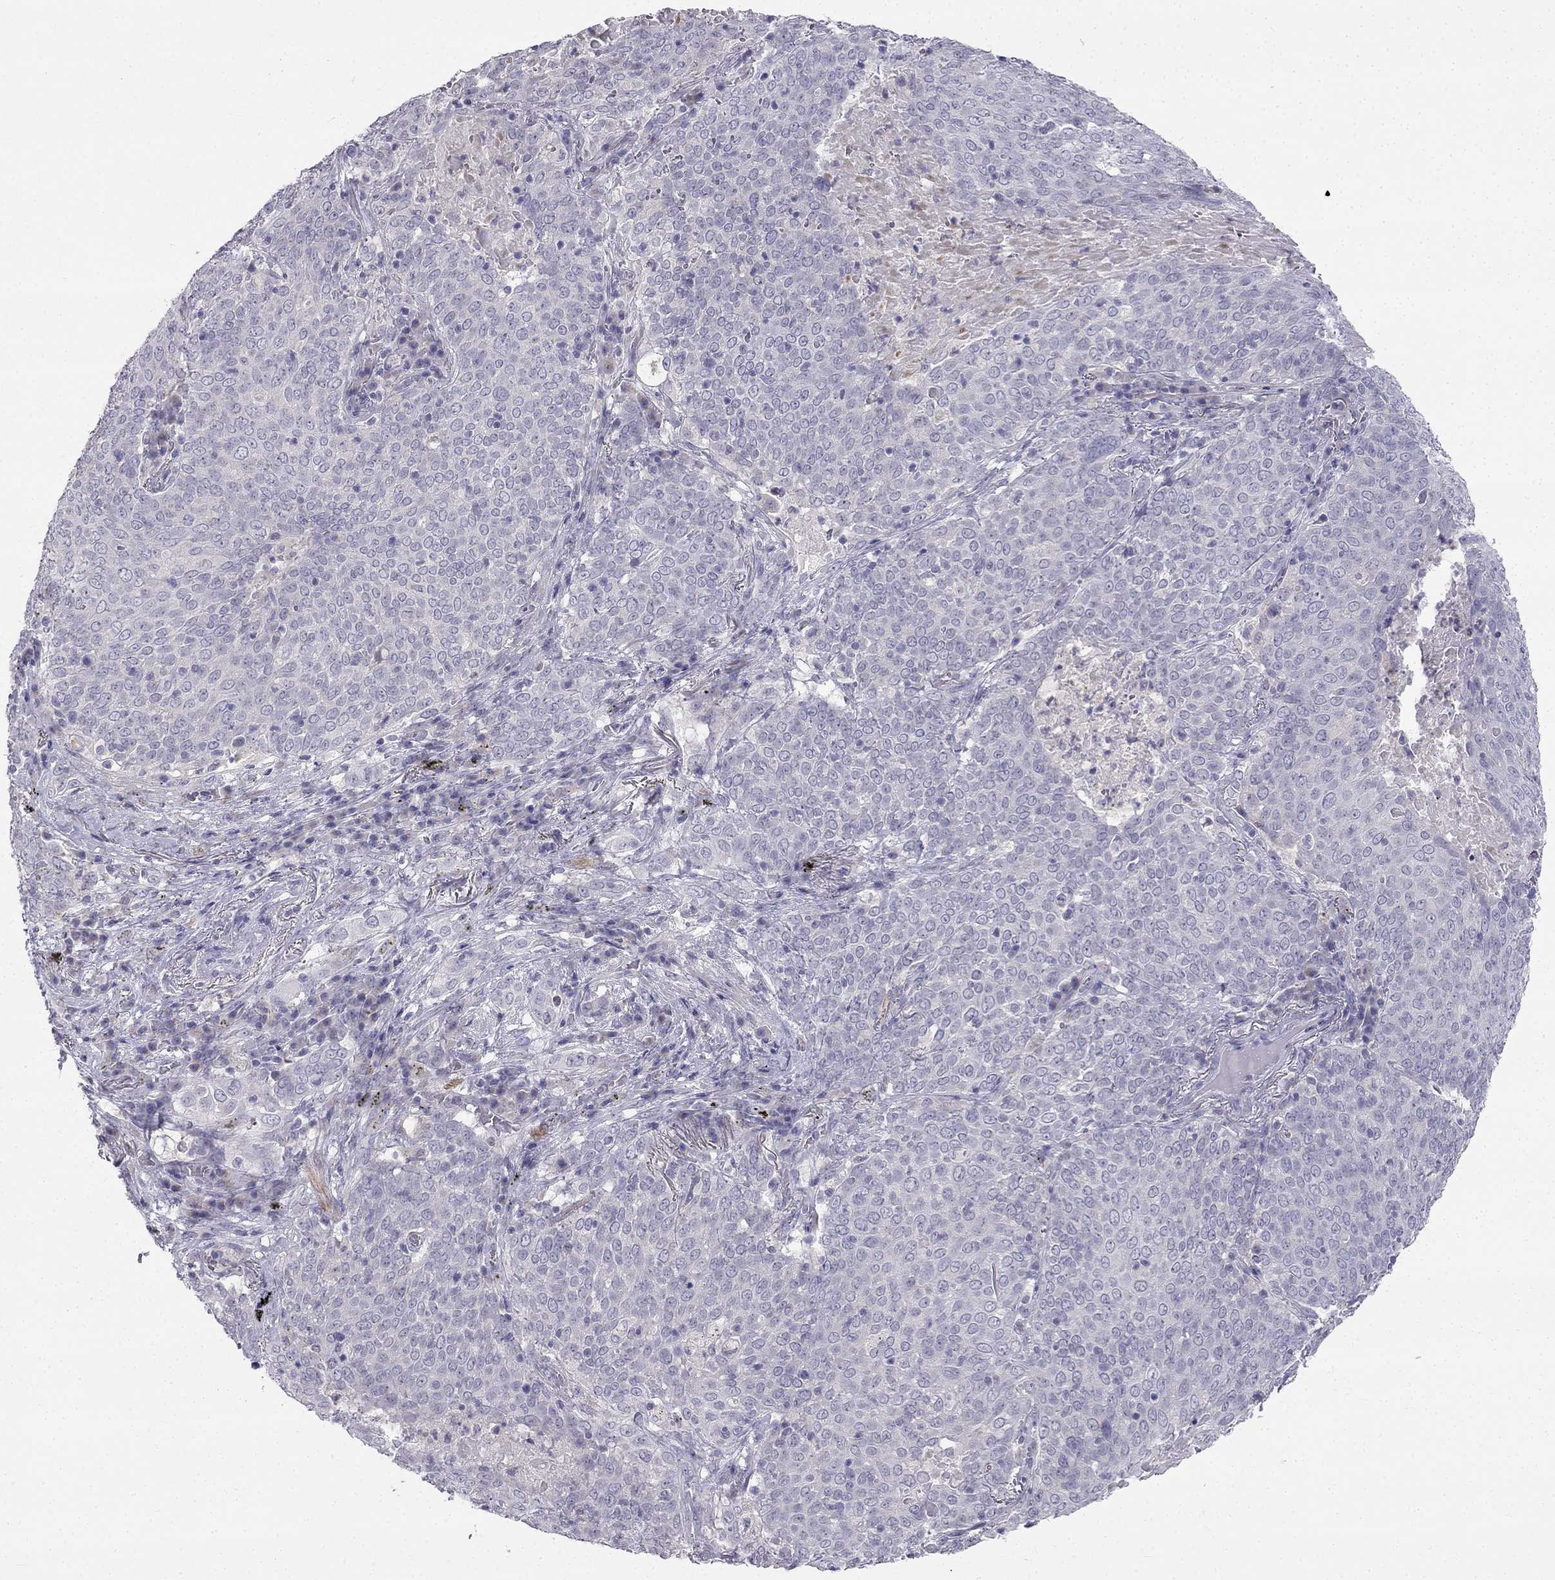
{"staining": {"intensity": "negative", "quantity": "none", "location": "none"}, "tissue": "lung cancer", "cell_type": "Tumor cells", "image_type": "cancer", "snomed": [{"axis": "morphology", "description": "Squamous cell carcinoma, NOS"}, {"axis": "topography", "description": "Lung"}], "caption": "DAB (3,3'-diaminobenzidine) immunohistochemical staining of human lung cancer shows no significant positivity in tumor cells.", "gene": "C16orf89", "patient": {"sex": "male", "age": 82}}